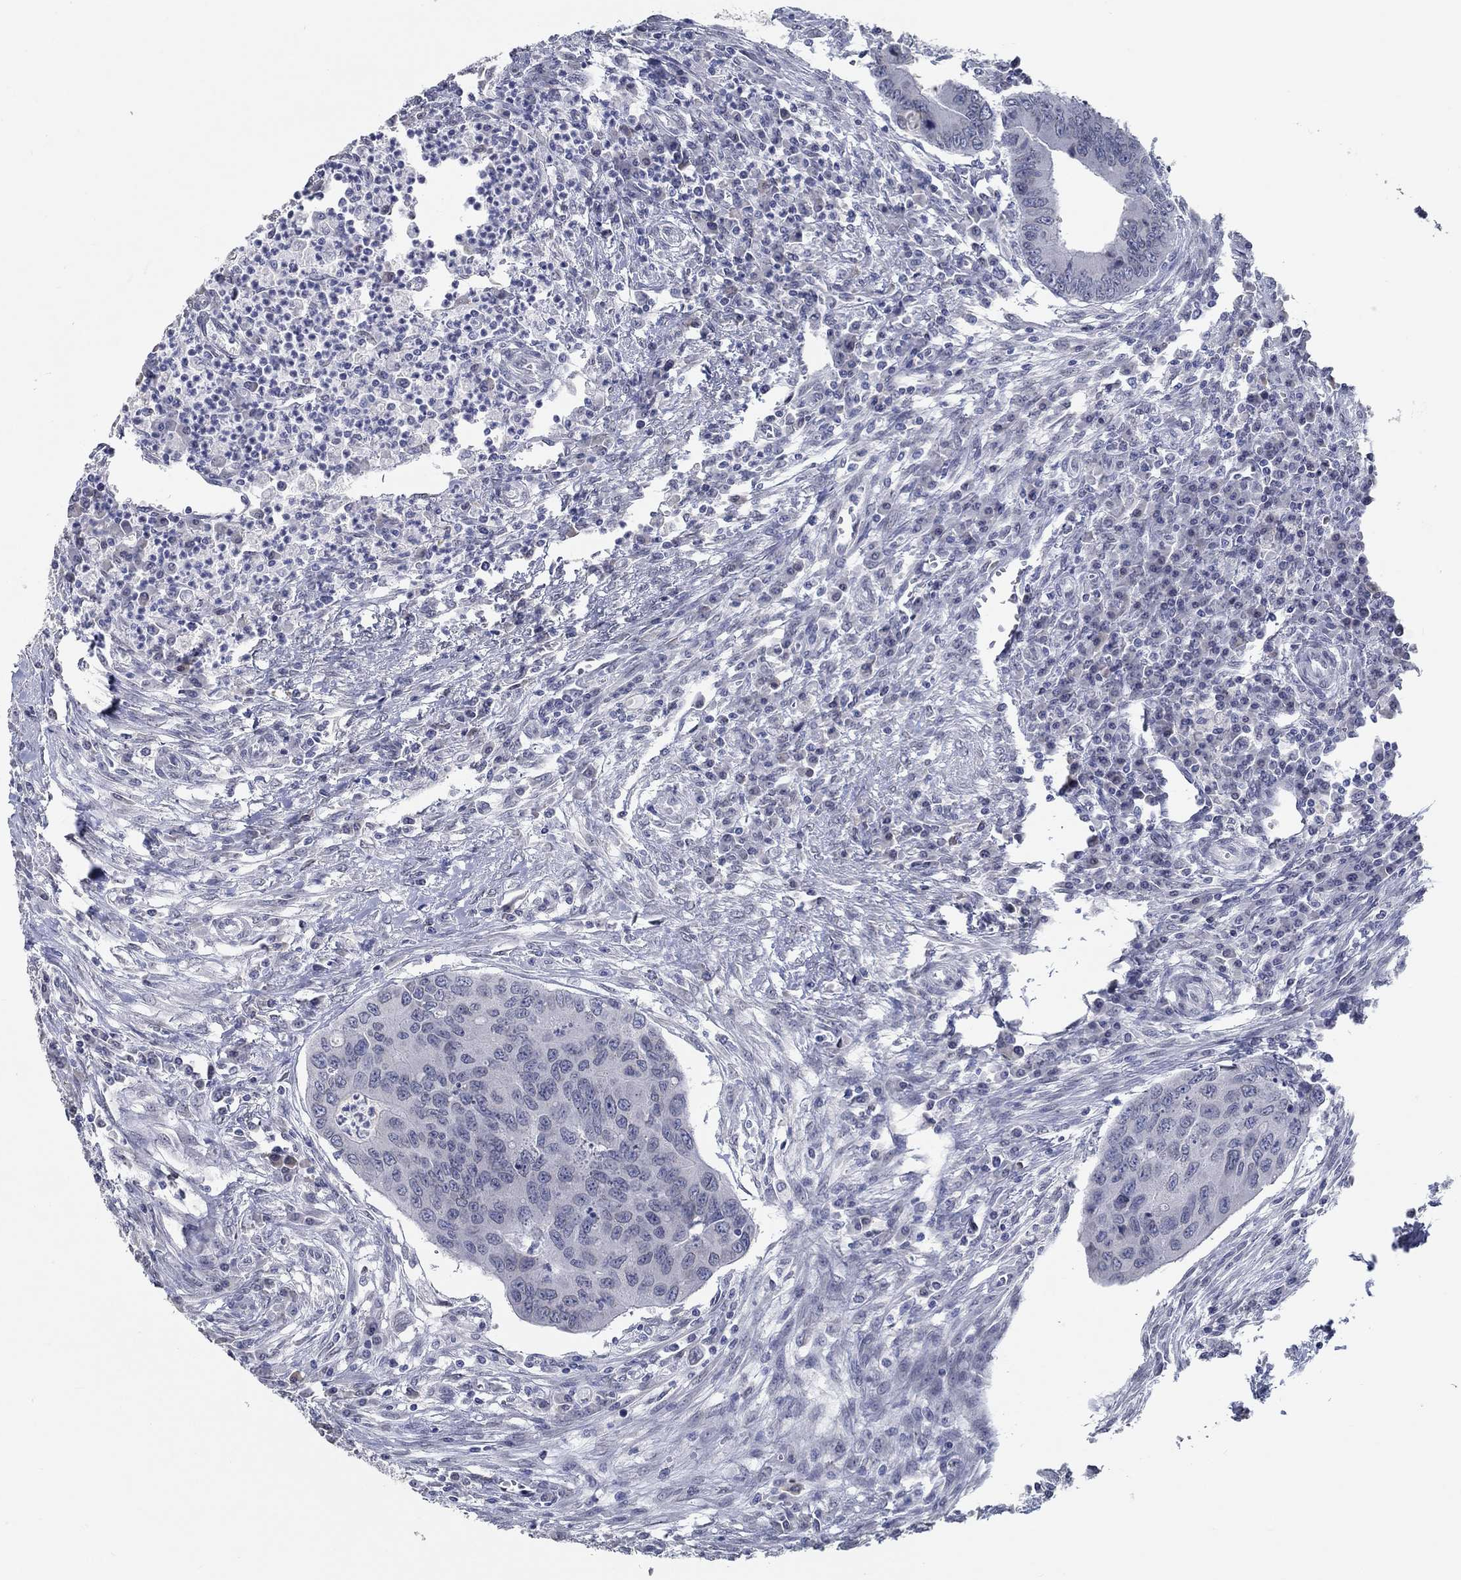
{"staining": {"intensity": "negative", "quantity": "none", "location": "none"}, "tissue": "colorectal cancer", "cell_type": "Tumor cells", "image_type": "cancer", "snomed": [{"axis": "morphology", "description": "Adenocarcinoma, NOS"}, {"axis": "topography", "description": "Colon"}], "caption": "High magnification brightfield microscopy of colorectal cancer (adenocarcinoma) stained with DAB (brown) and counterstained with hematoxylin (blue): tumor cells show no significant expression.", "gene": "NUP155", "patient": {"sex": "male", "age": 53}}